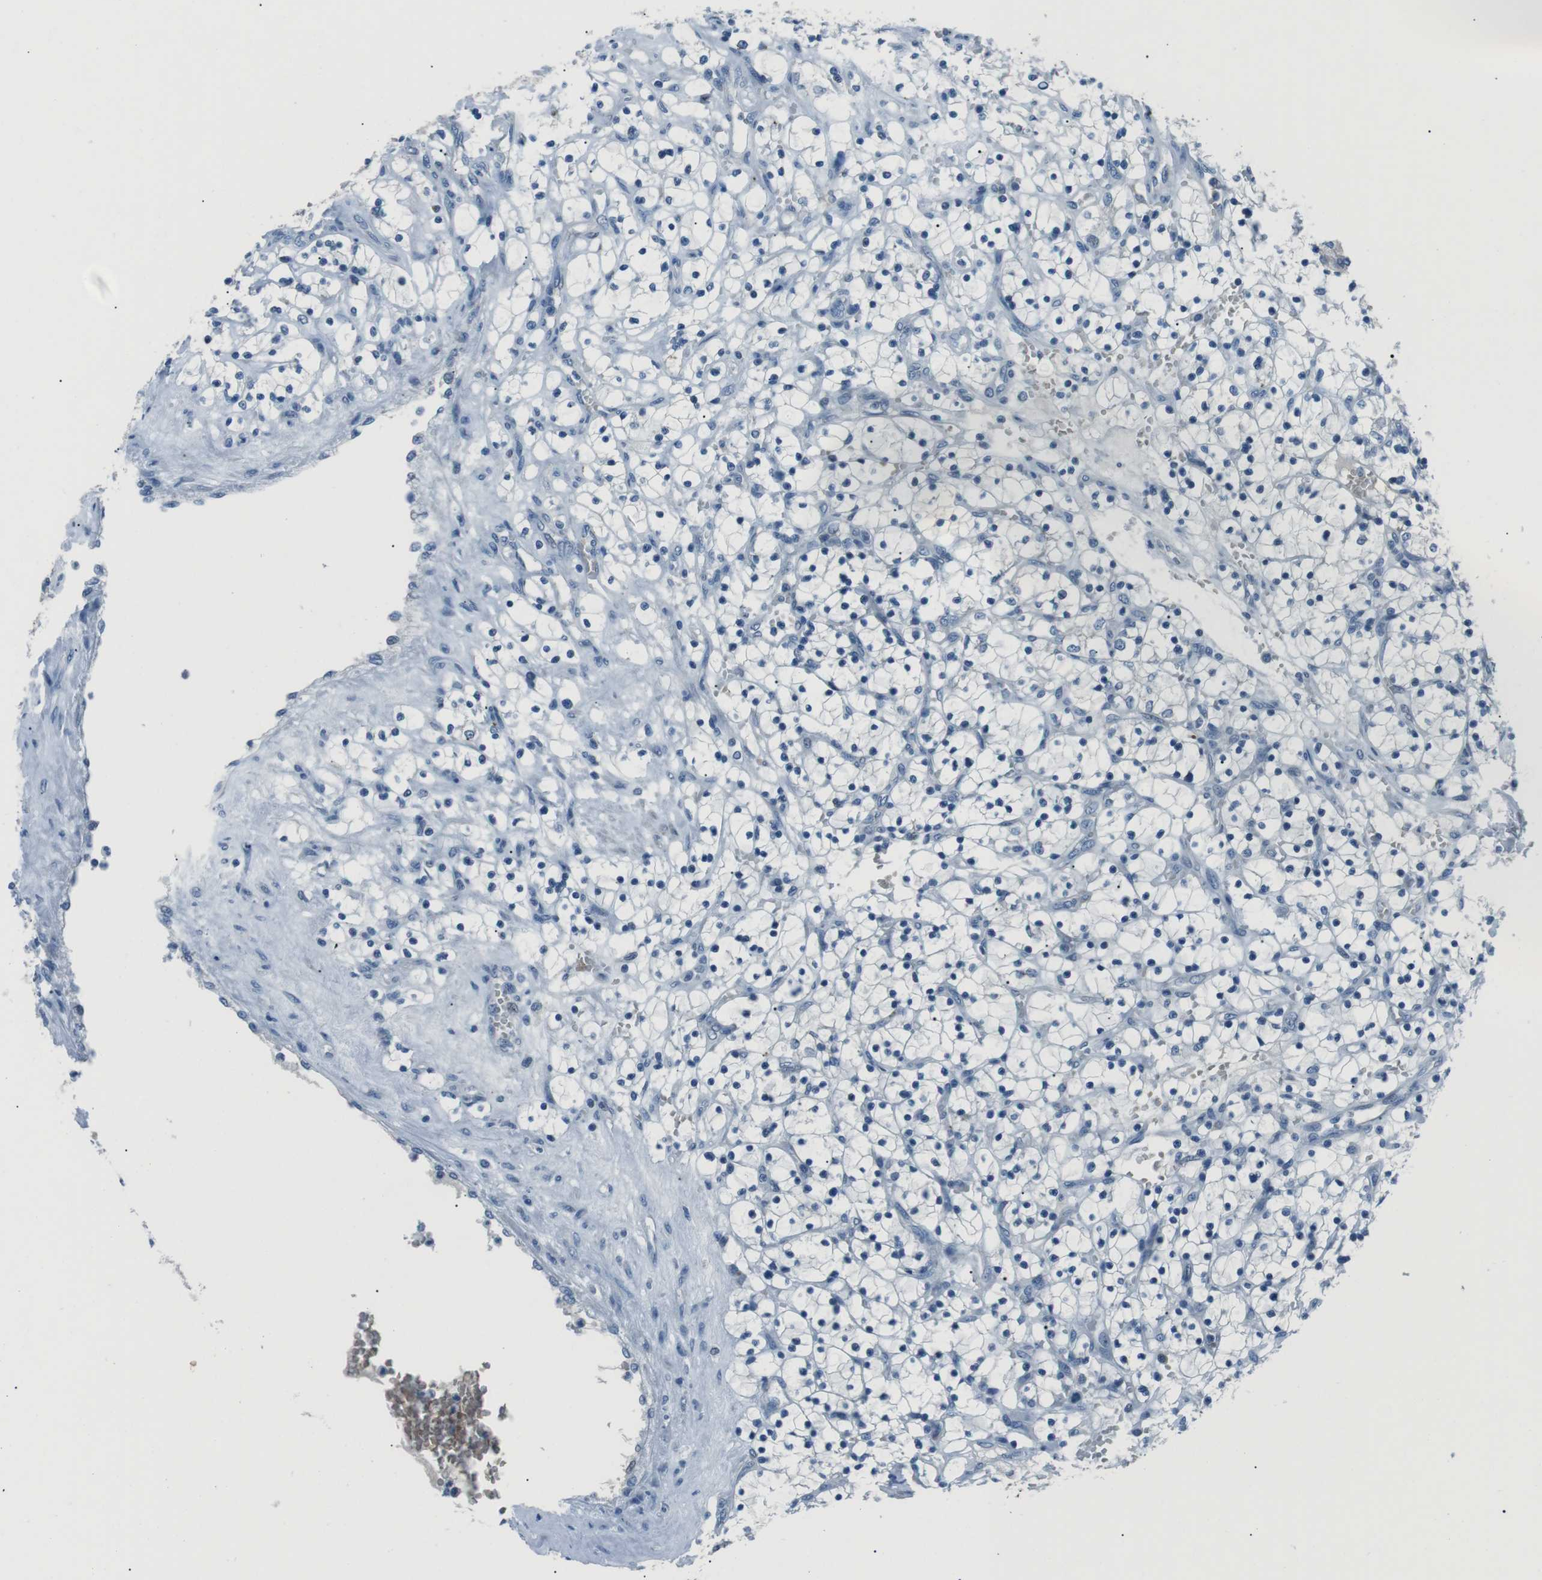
{"staining": {"intensity": "negative", "quantity": "none", "location": "none"}, "tissue": "renal cancer", "cell_type": "Tumor cells", "image_type": "cancer", "snomed": [{"axis": "morphology", "description": "Adenocarcinoma, NOS"}, {"axis": "topography", "description": "Kidney"}], "caption": "Immunohistochemical staining of renal cancer exhibits no significant staining in tumor cells.", "gene": "ST6GAL1", "patient": {"sex": "female", "age": 69}}